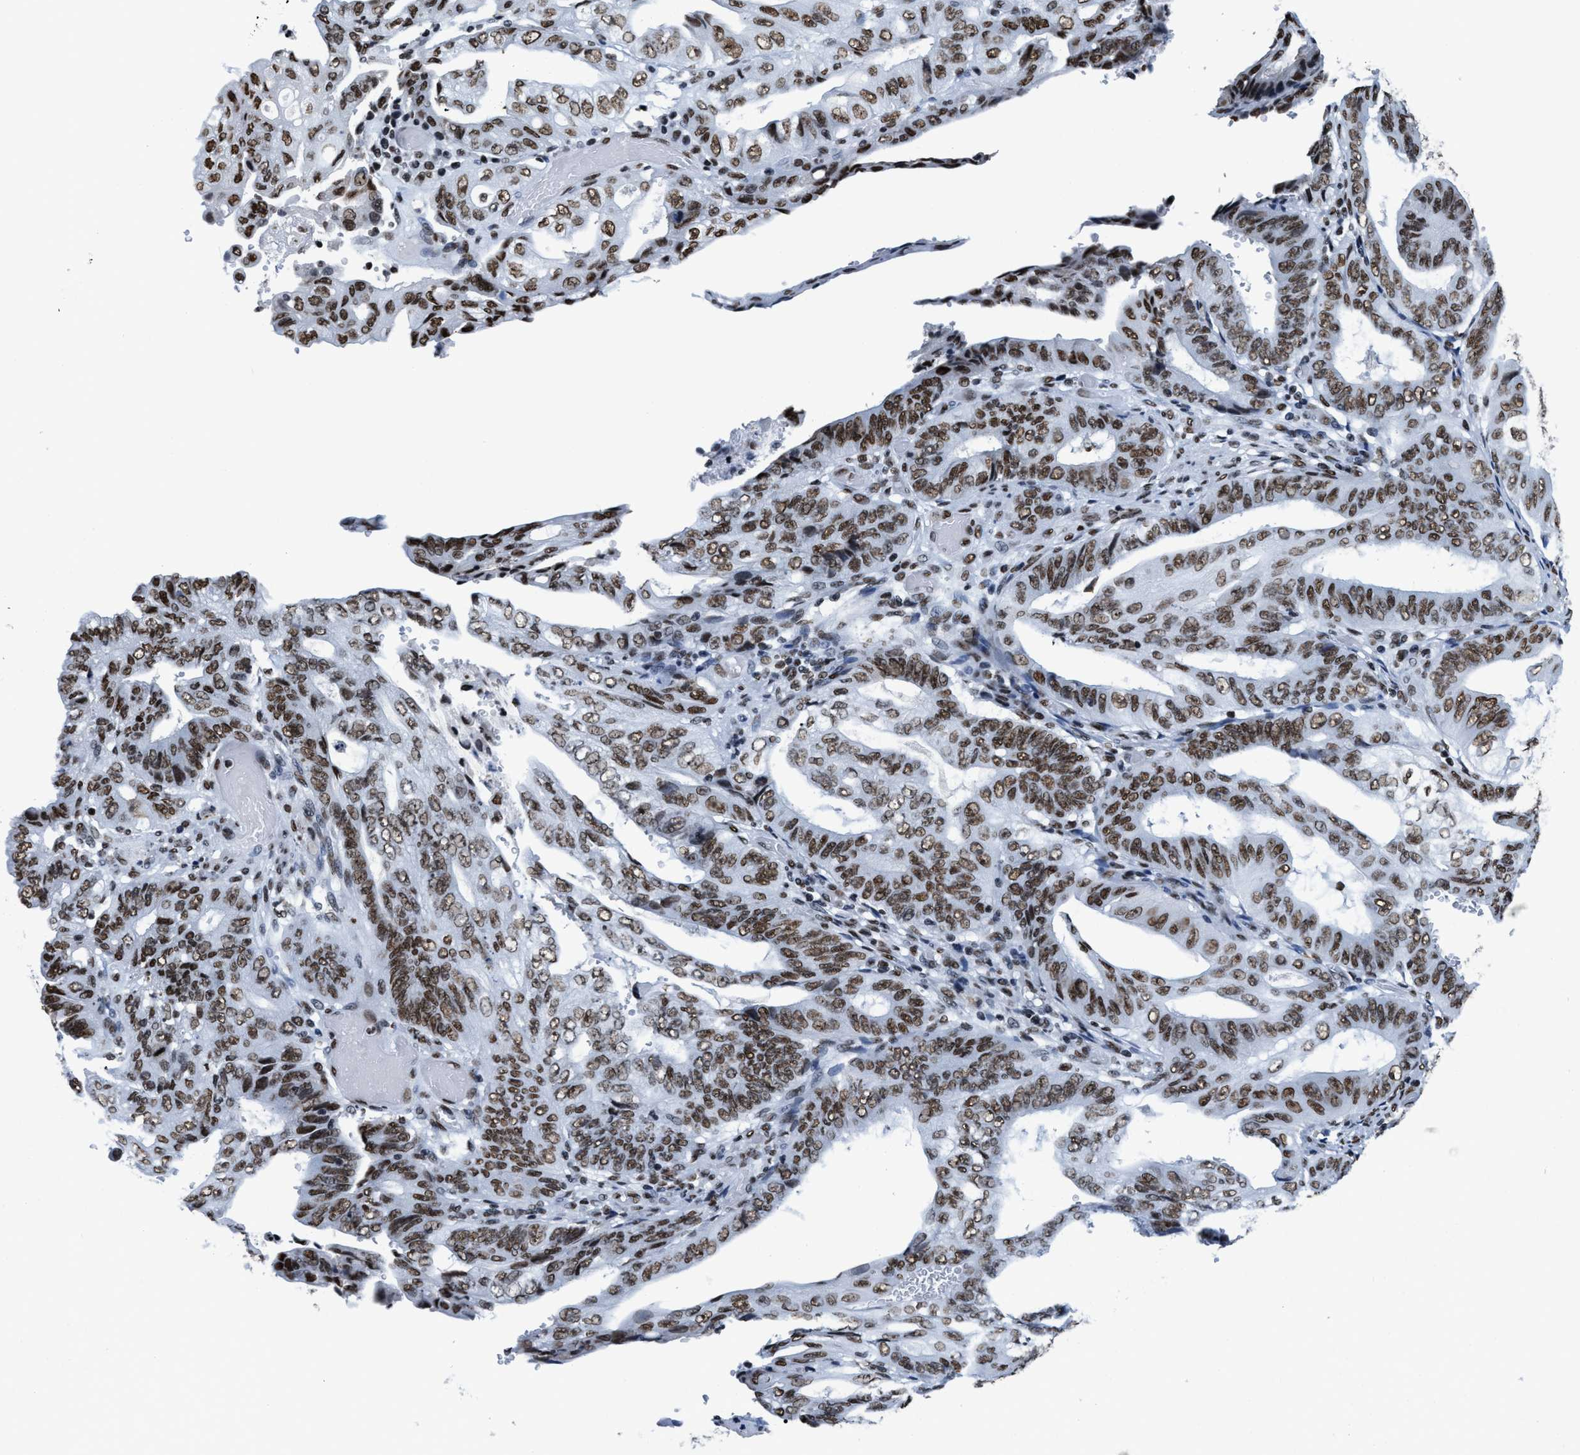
{"staining": {"intensity": "moderate", "quantity": ">75%", "location": "nuclear"}, "tissue": "stomach cancer", "cell_type": "Tumor cells", "image_type": "cancer", "snomed": [{"axis": "morphology", "description": "Adenocarcinoma, NOS"}, {"axis": "topography", "description": "Stomach"}], "caption": "Immunohistochemistry (DAB (3,3'-diaminobenzidine)) staining of human stomach adenocarcinoma displays moderate nuclear protein staining in about >75% of tumor cells. (Stains: DAB in brown, nuclei in blue, Microscopy: brightfield microscopy at high magnification).", "gene": "SMARCC2", "patient": {"sex": "female", "age": 73}}